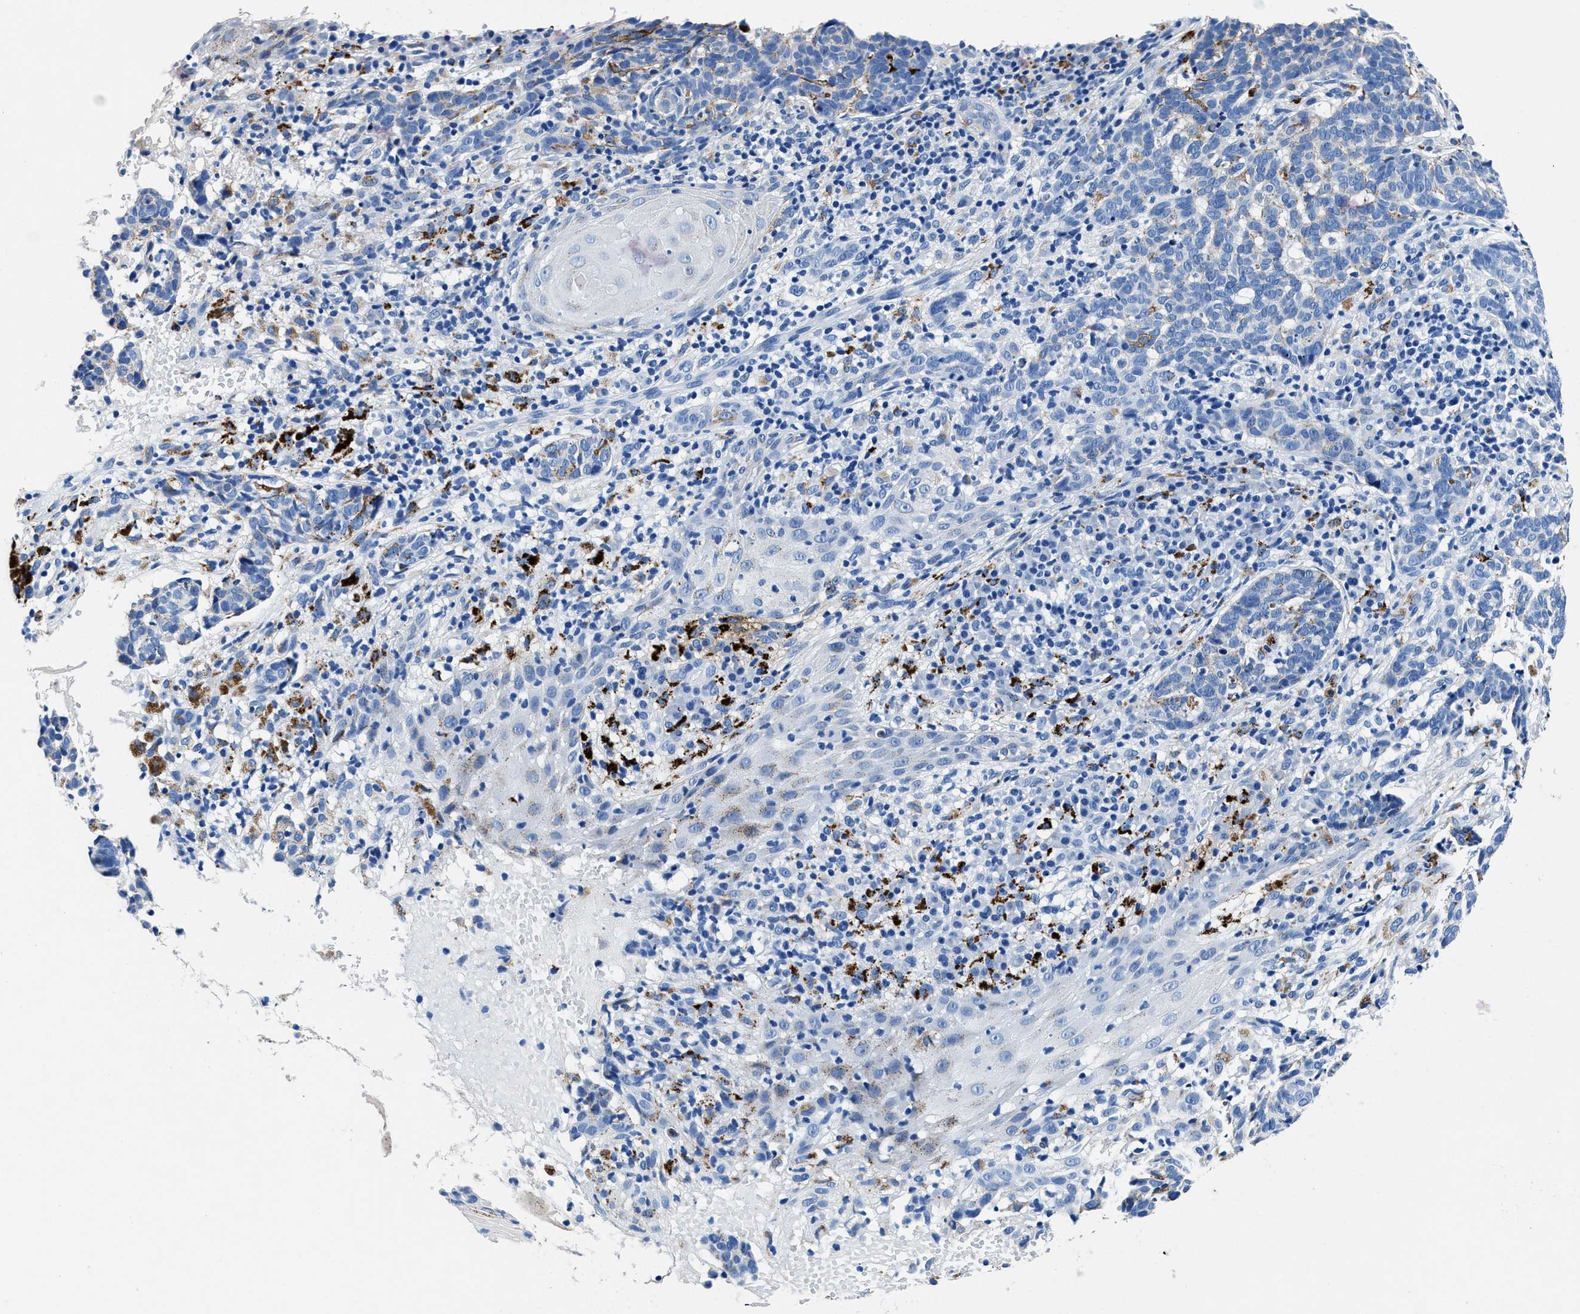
{"staining": {"intensity": "negative", "quantity": "none", "location": "none"}, "tissue": "skin cancer", "cell_type": "Tumor cells", "image_type": "cancer", "snomed": [{"axis": "morphology", "description": "Basal cell carcinoma"}, {"axis": "topography", "description": "Skin"}], "caption": "Basal cell carcinoma (skin) was stained to show a protein in brown. There is no significant expression in tumor cells. (DAB (3,3'-diaminobenzidine) immunohistochemistry, high magnification).", "gene": "OR14K1", "patient": {"sex": "male", "age": 85}}